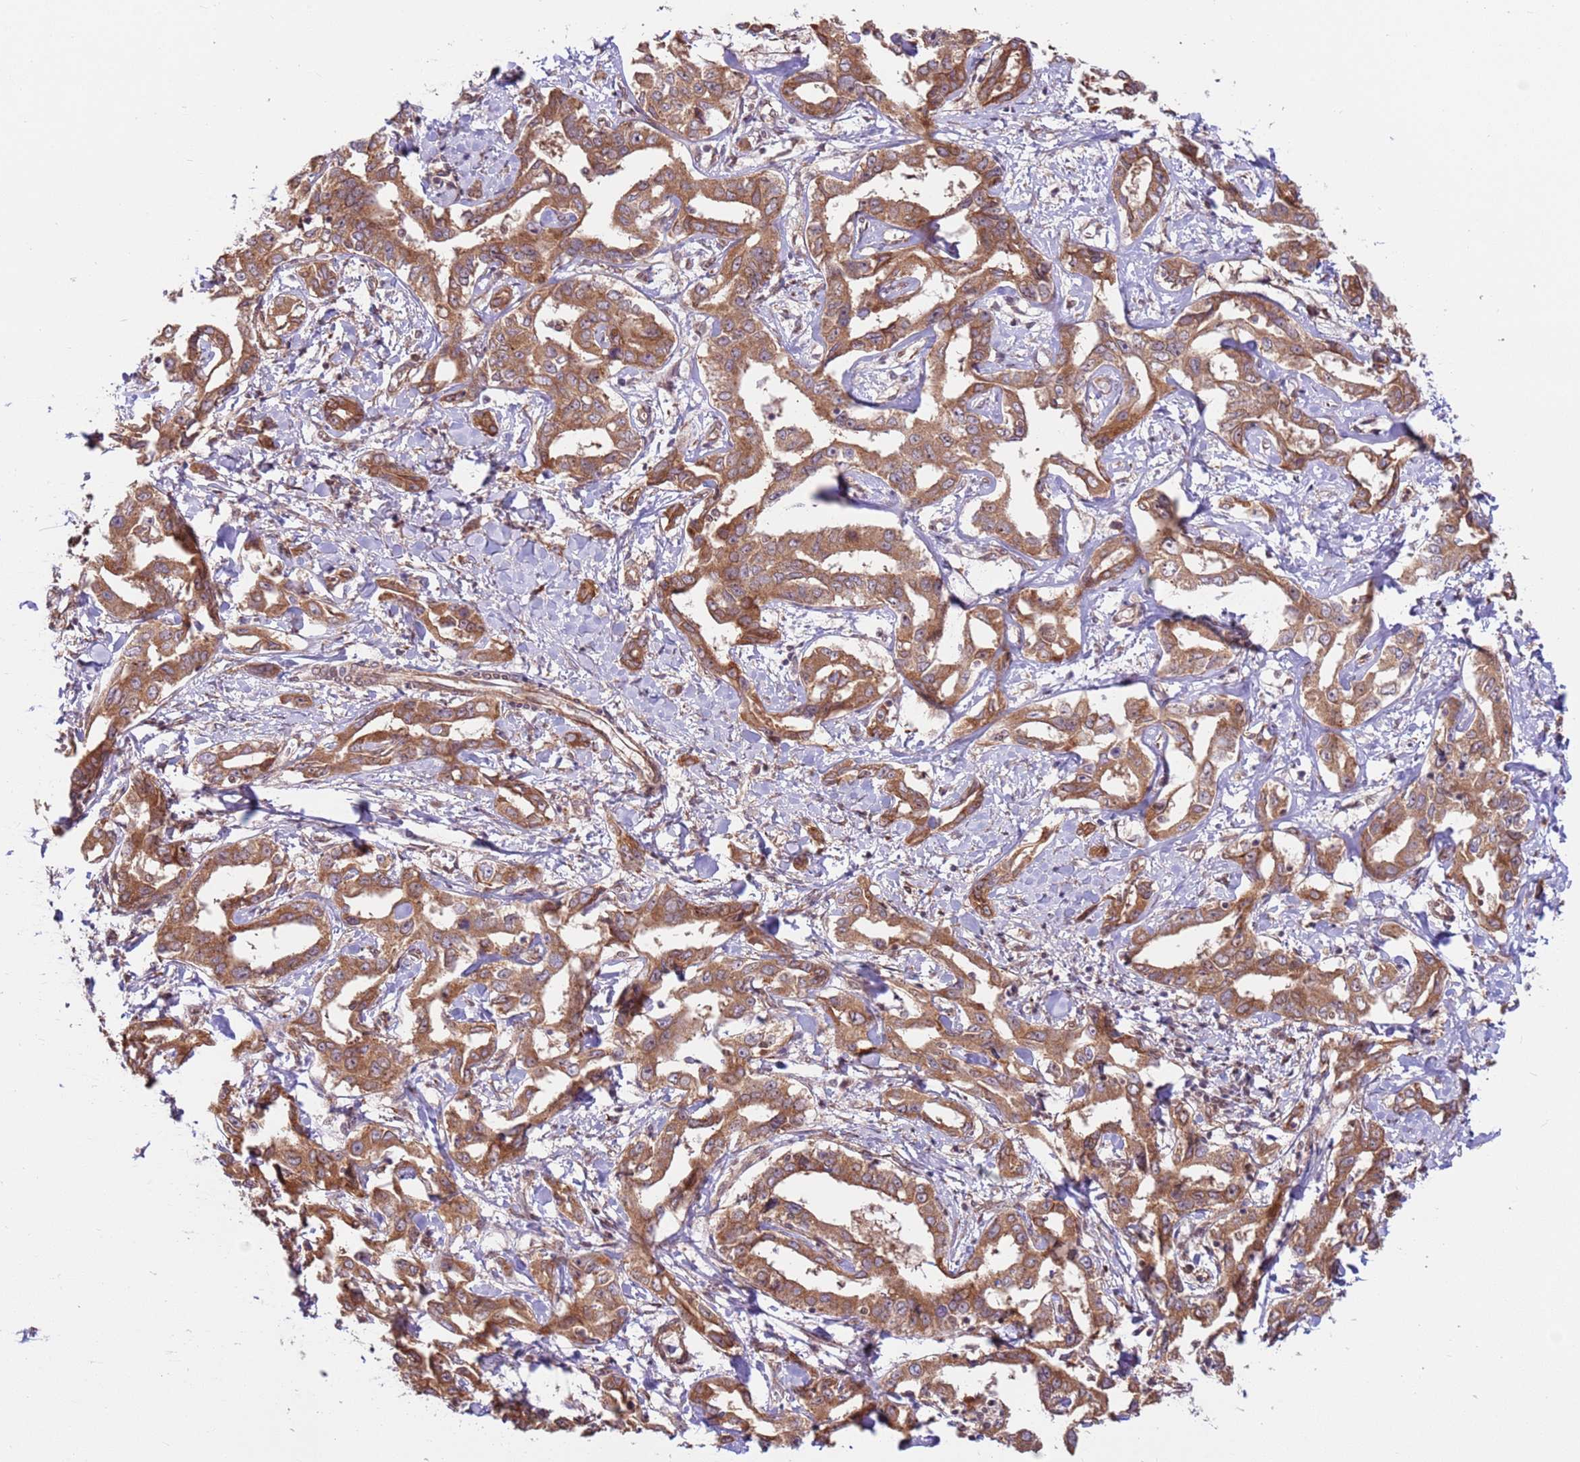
{"staining": {"intensity": "moderate", "quantity": ">75%", "location": "cytoplasmic/membranous"}, "tissue": "liver cancer", "cell_type": "Tumor cells", "image_type": "cancer", "snomed": [{"axis": "morphology", "description": "Cholangiocarcinoma"}, {"axis": "topography", "description": "Liver"}], "caption": "Immunohistochemical staining of human liver cancer displays medium levels of moderate cytoplasmic/membranous expression in about >75% of tumor cells. (Brightfield microscopy of DAB IHC at high magnification).", "gene": "DCAF4", "patient": {"sex": "male", "age": 59}}